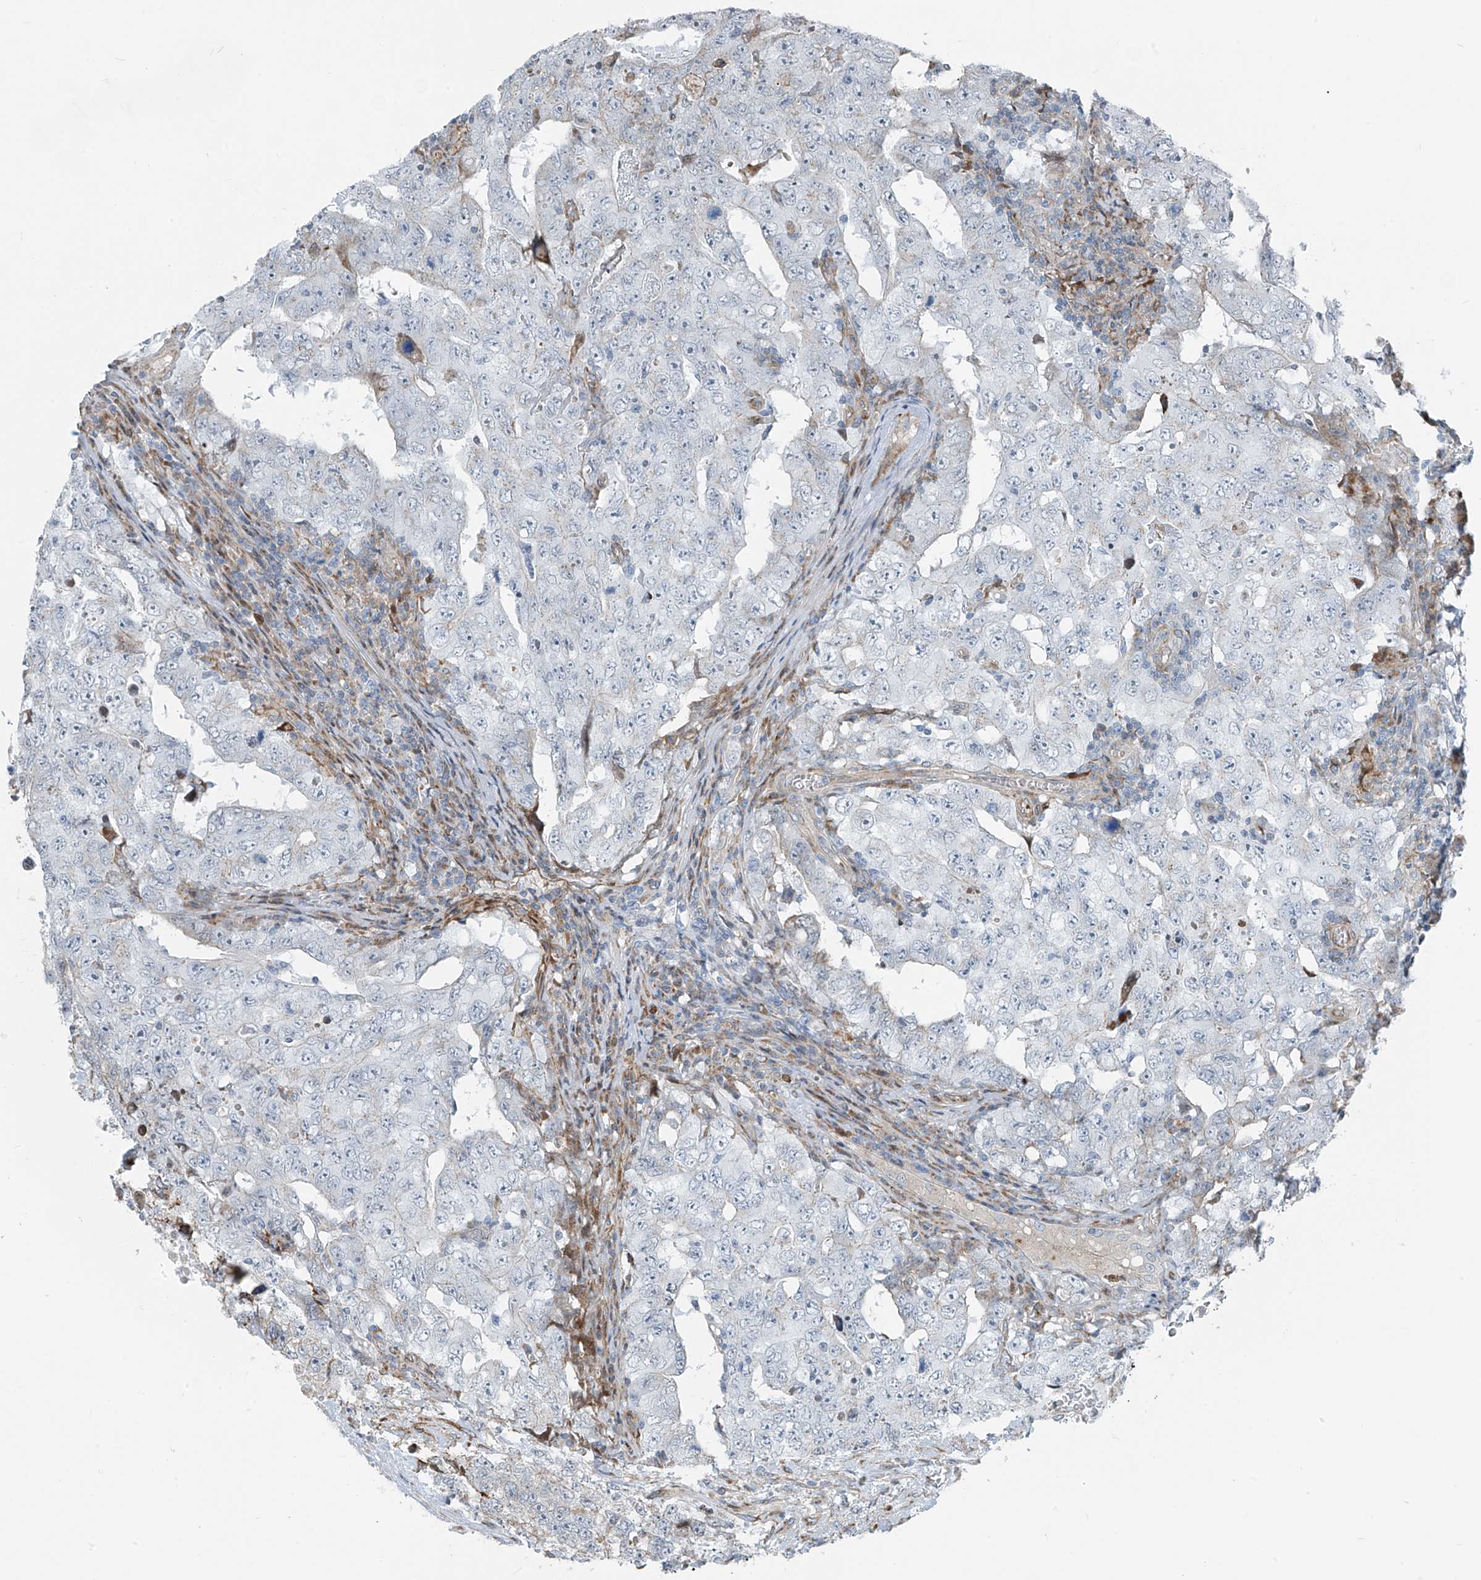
{"staining": {"intensity": "negative", "quantity": "none", "location": "none"}, "tissue": "testis cancer", "cell_type": "Tumor cells", "image_type": "cancer", "snomed": [{"axis": "morphology", "description": "Carcinoma, Embryonal, NOS"}, {"axis": "topography", "description": "Testis"}], "caption": "An IHC image of testis cancer is shown. There is no staining in tumor cells of testis cancer. The staining is performed using DAB (3,3'-diaminobenzidine) brown chromogen with nuclei counter-stained in using hematoxylin.", "gene": "HIC2", "patient": {"sex": "male", "age": 26}}